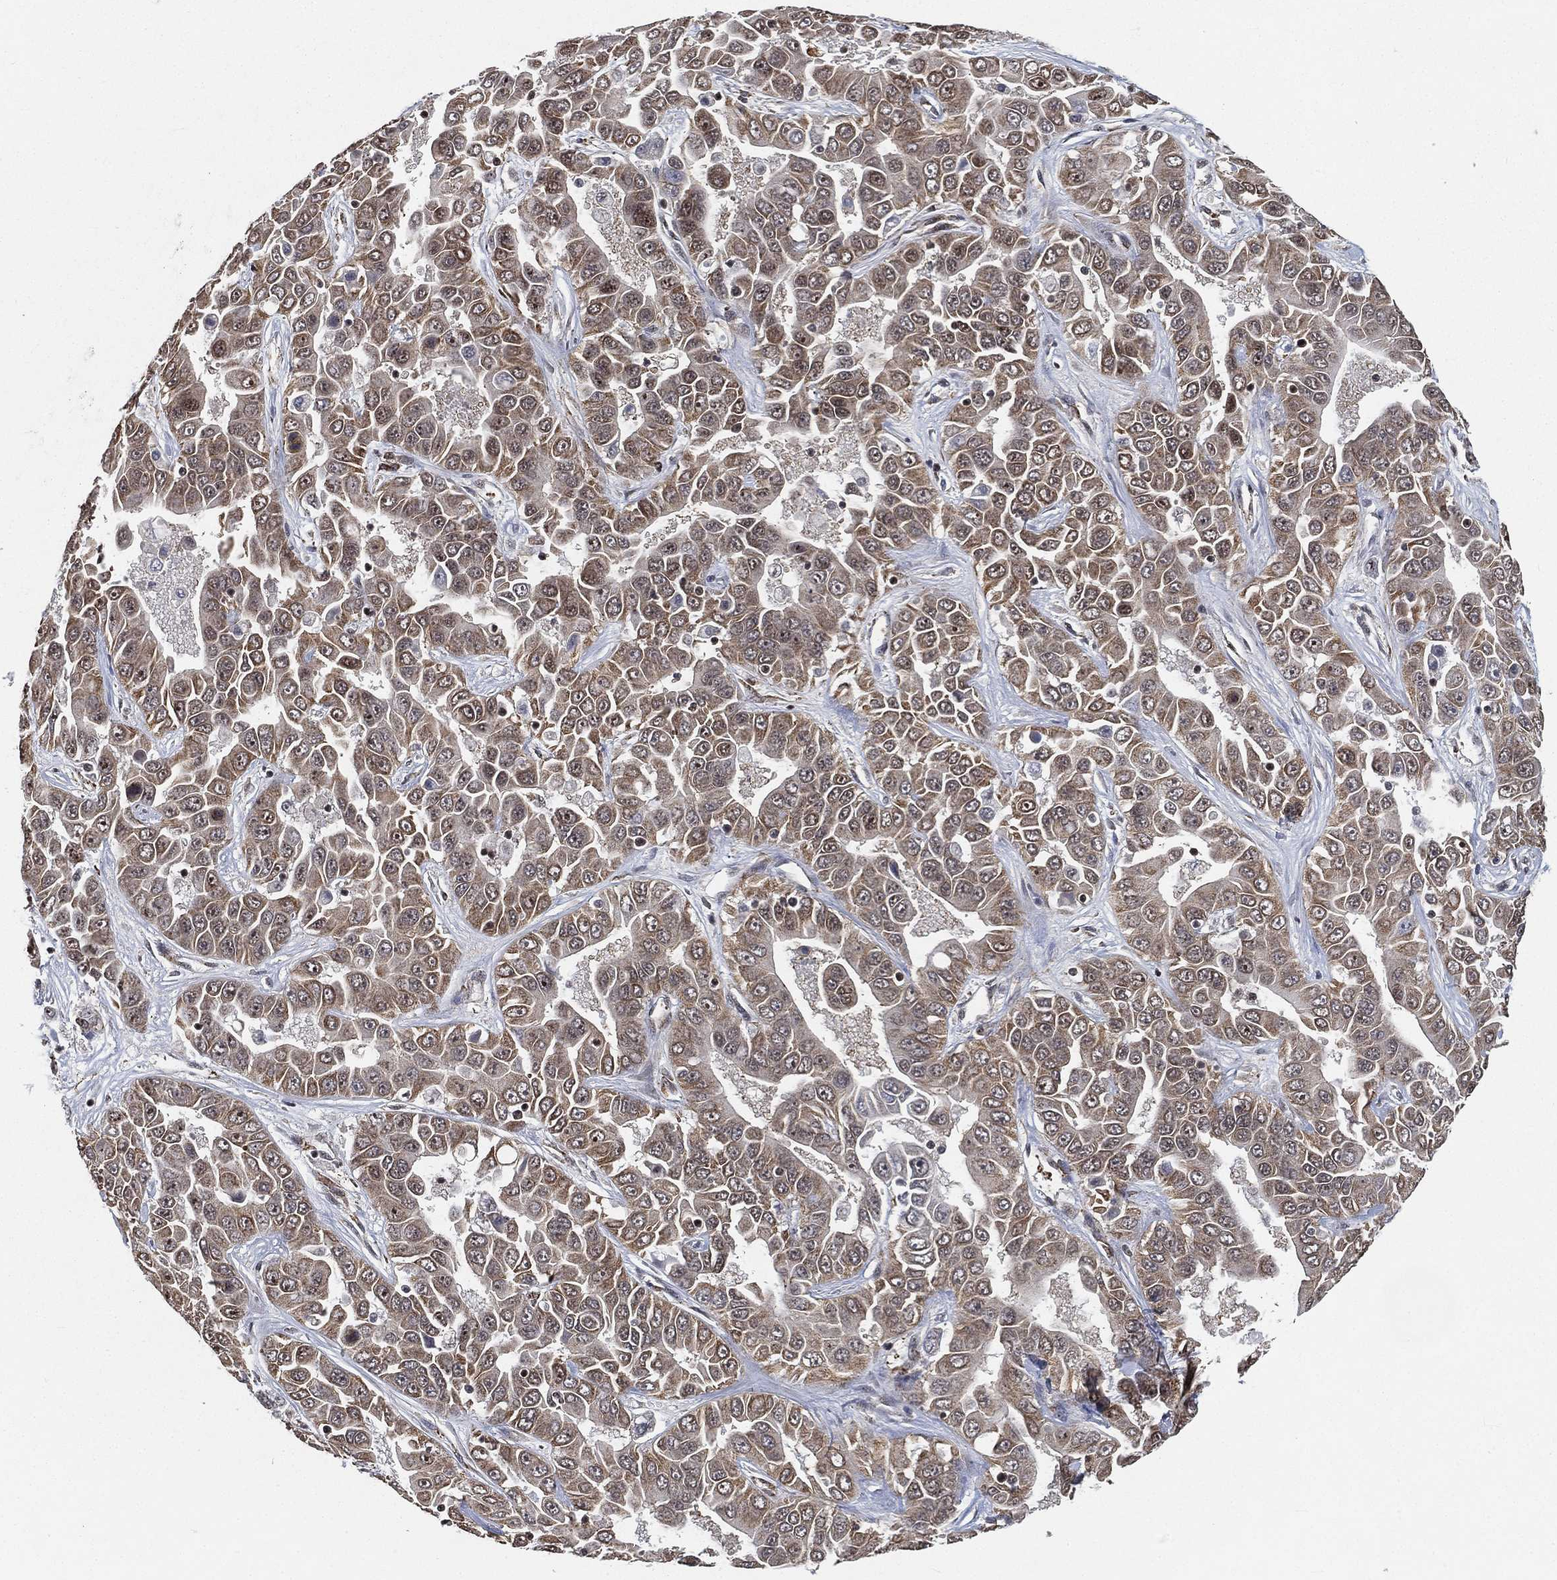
{"staining": {"intensity": "weak", "quantity": ">75%", "location": "cytoplasmic/membranous"}, "tissue": "liver cancer", "cell_type": "Tumor cells", "image_type": "cancer", "snomed": [{"axis": "morphology", "description": "Cholangiocarcinoma"}, {"axis": "topography", "description": "Liver"}], "caption": "A brown stain shows weak cytoplasmic/membranous positivity of a protein in liver cancer (cholangiocarcinoma) tumor cells.", "gene": "RSRC2", "patient": {"sex": "female", "age": 52}}